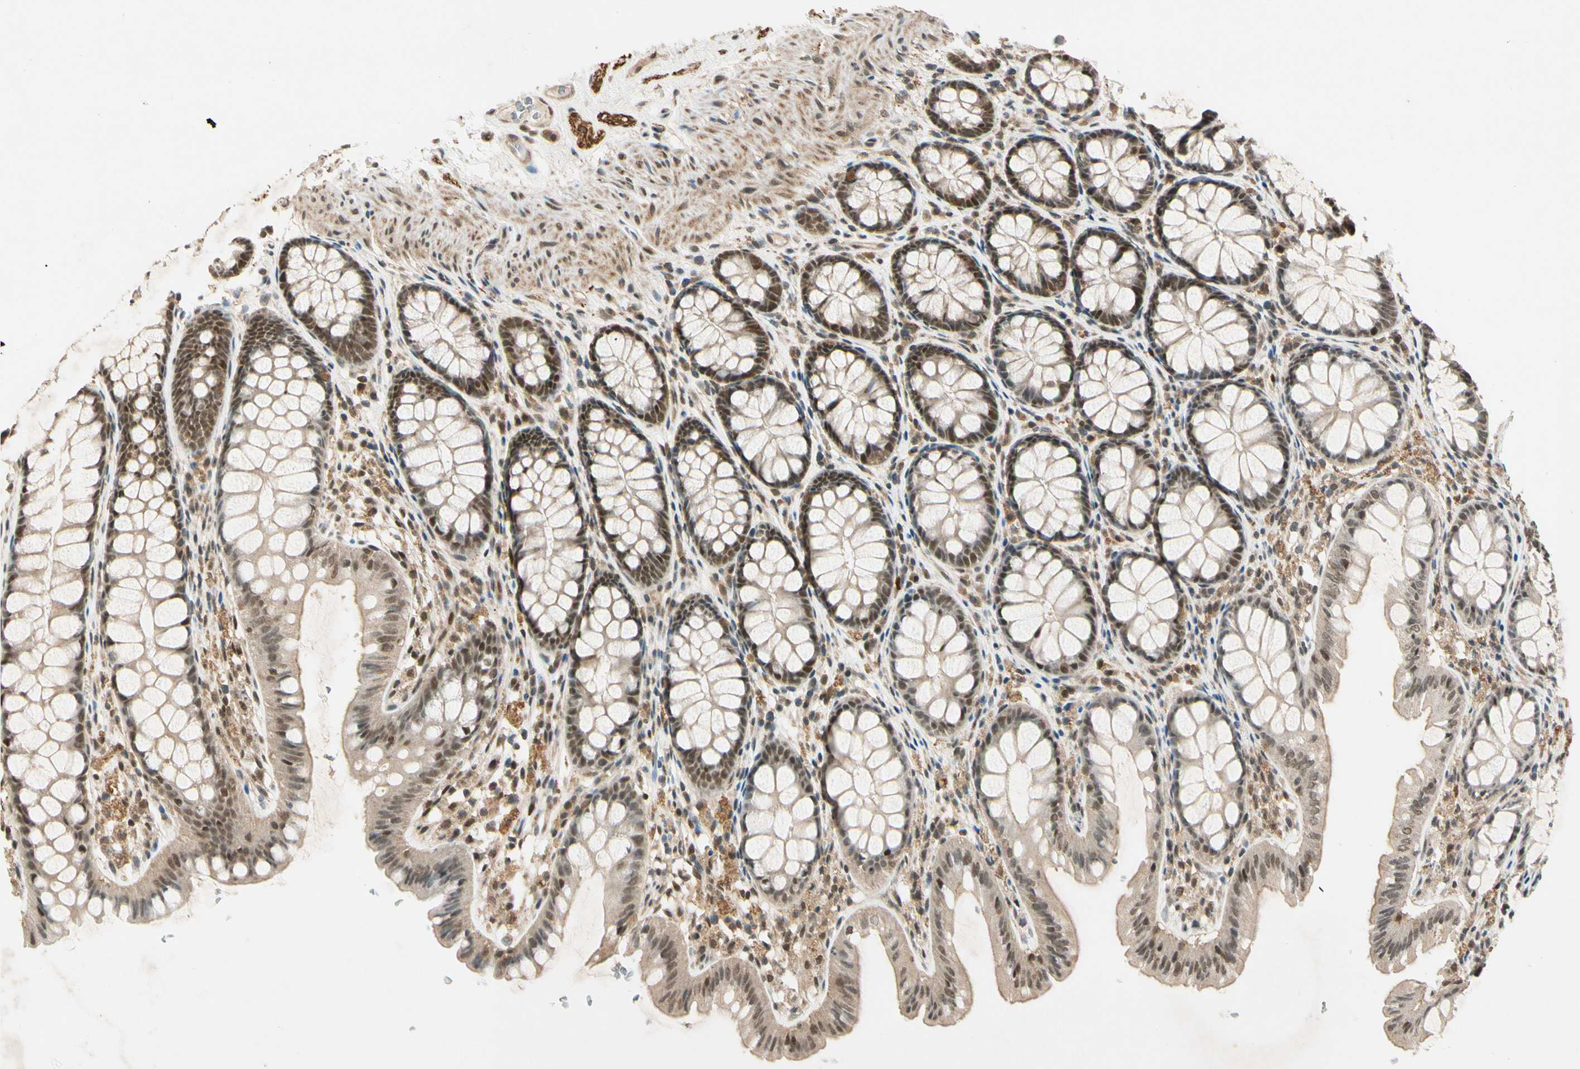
{"staining": {"intensity": "weak", "quantity": ">75%", "location": "cytoplasmic/membranous"}, "tissue": "colon", "cell_type": "Endothelial cells", "image_type": "normal", "snomed": [{"axis": "morphology", "description": "Normal tissue, NOS"}, {"axis": "topography", "description": "Colon"}], "caption": "Immunohistochemical staining of unremarkable human colon exhibits >75% levels of weak cytoplasmic/membranous protein staining in approximately >75% of endothelial cells.", "gene": "ZSCAN12", "patient": {"sex": "female", "age": 55}}